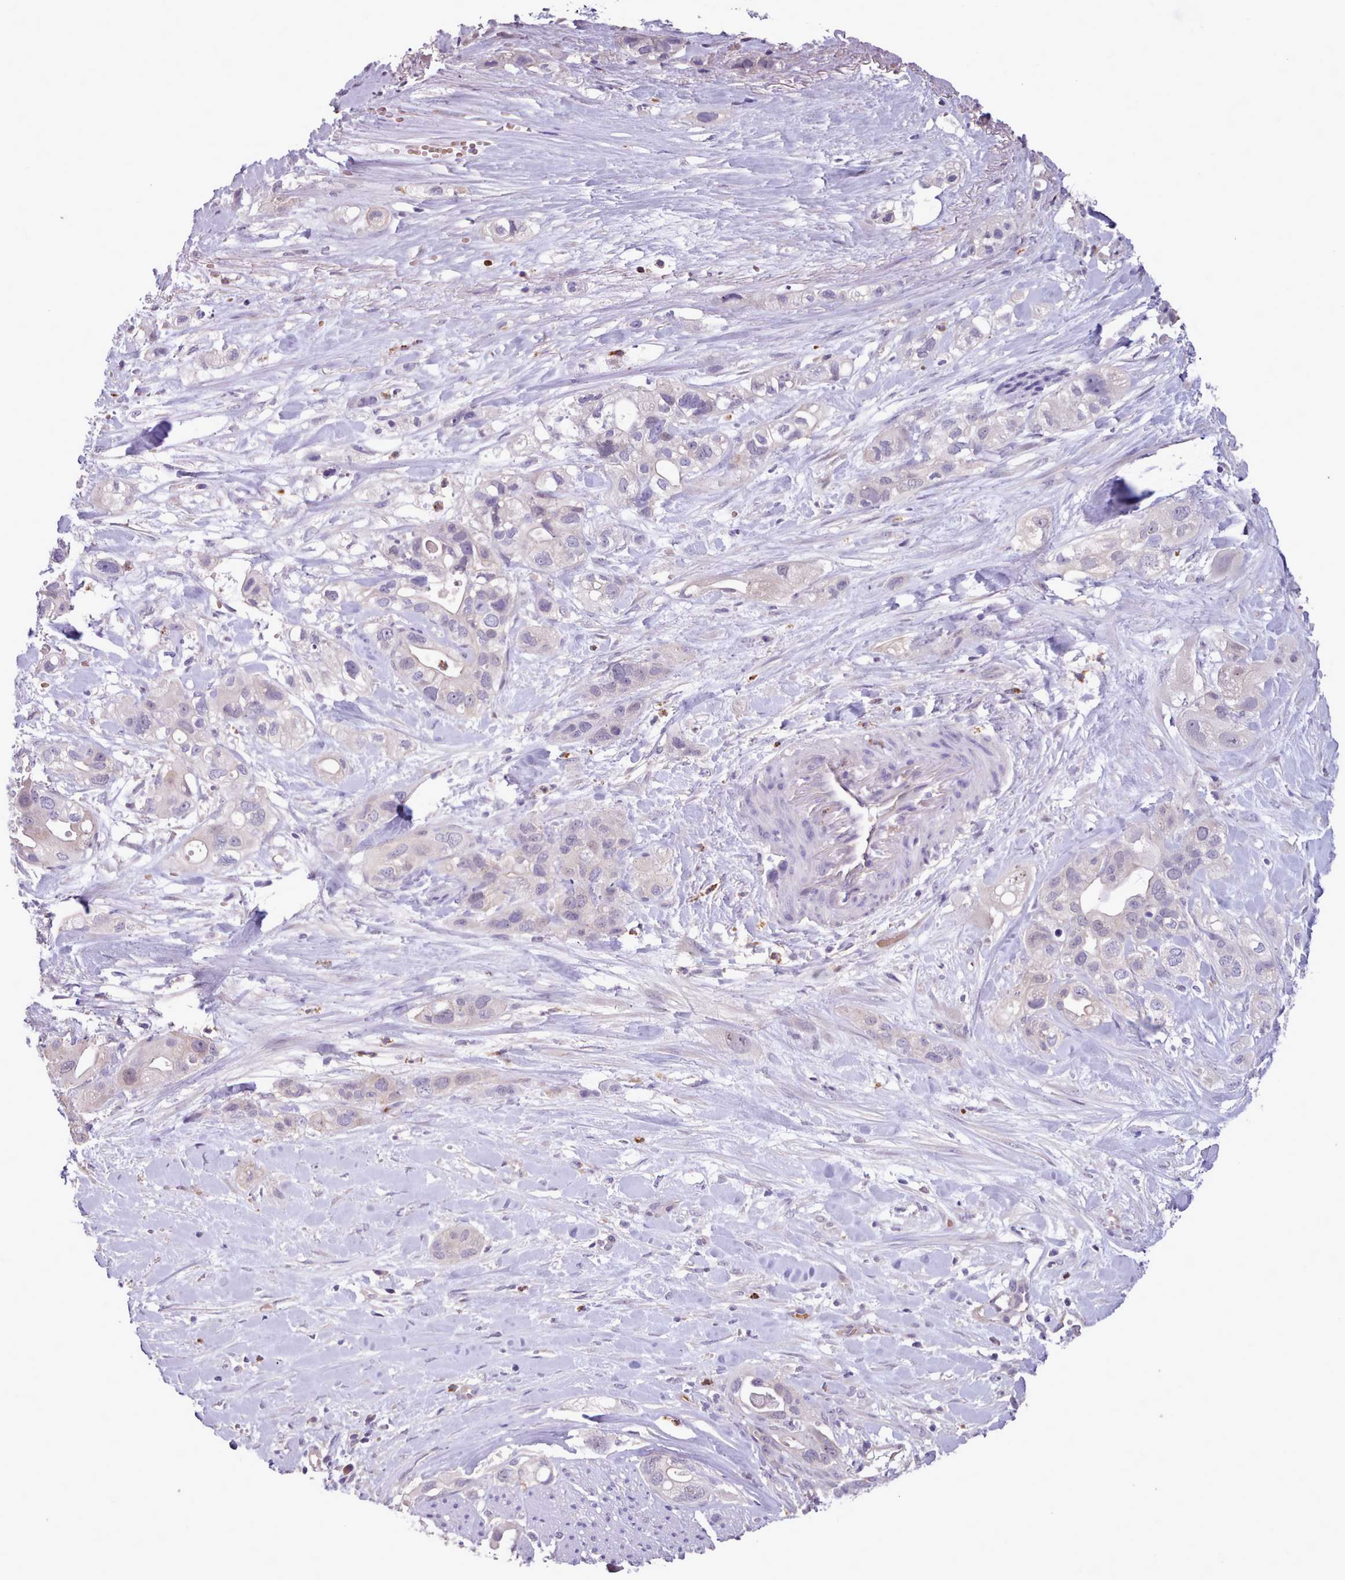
{"staining": {"intensity": "negative", "quantity": "none", "location": "none"}, "tissue": "pancreatic cancer", "cell_type": "Tumor cells", "image_type": "cancer", "snomed": [{"axis": "morphology", "description": "Adenocarcinoma, NOS"}, {"axis": "topography", "description": "Pancreas"}], "caption": "A photomicrograph of pancreatic cancer (adenocarcinoma) stained for a protein shows no brown staining in tumor cells.", "gene": "KCTD16", "patient": {"sex": "male", "age": 44}}